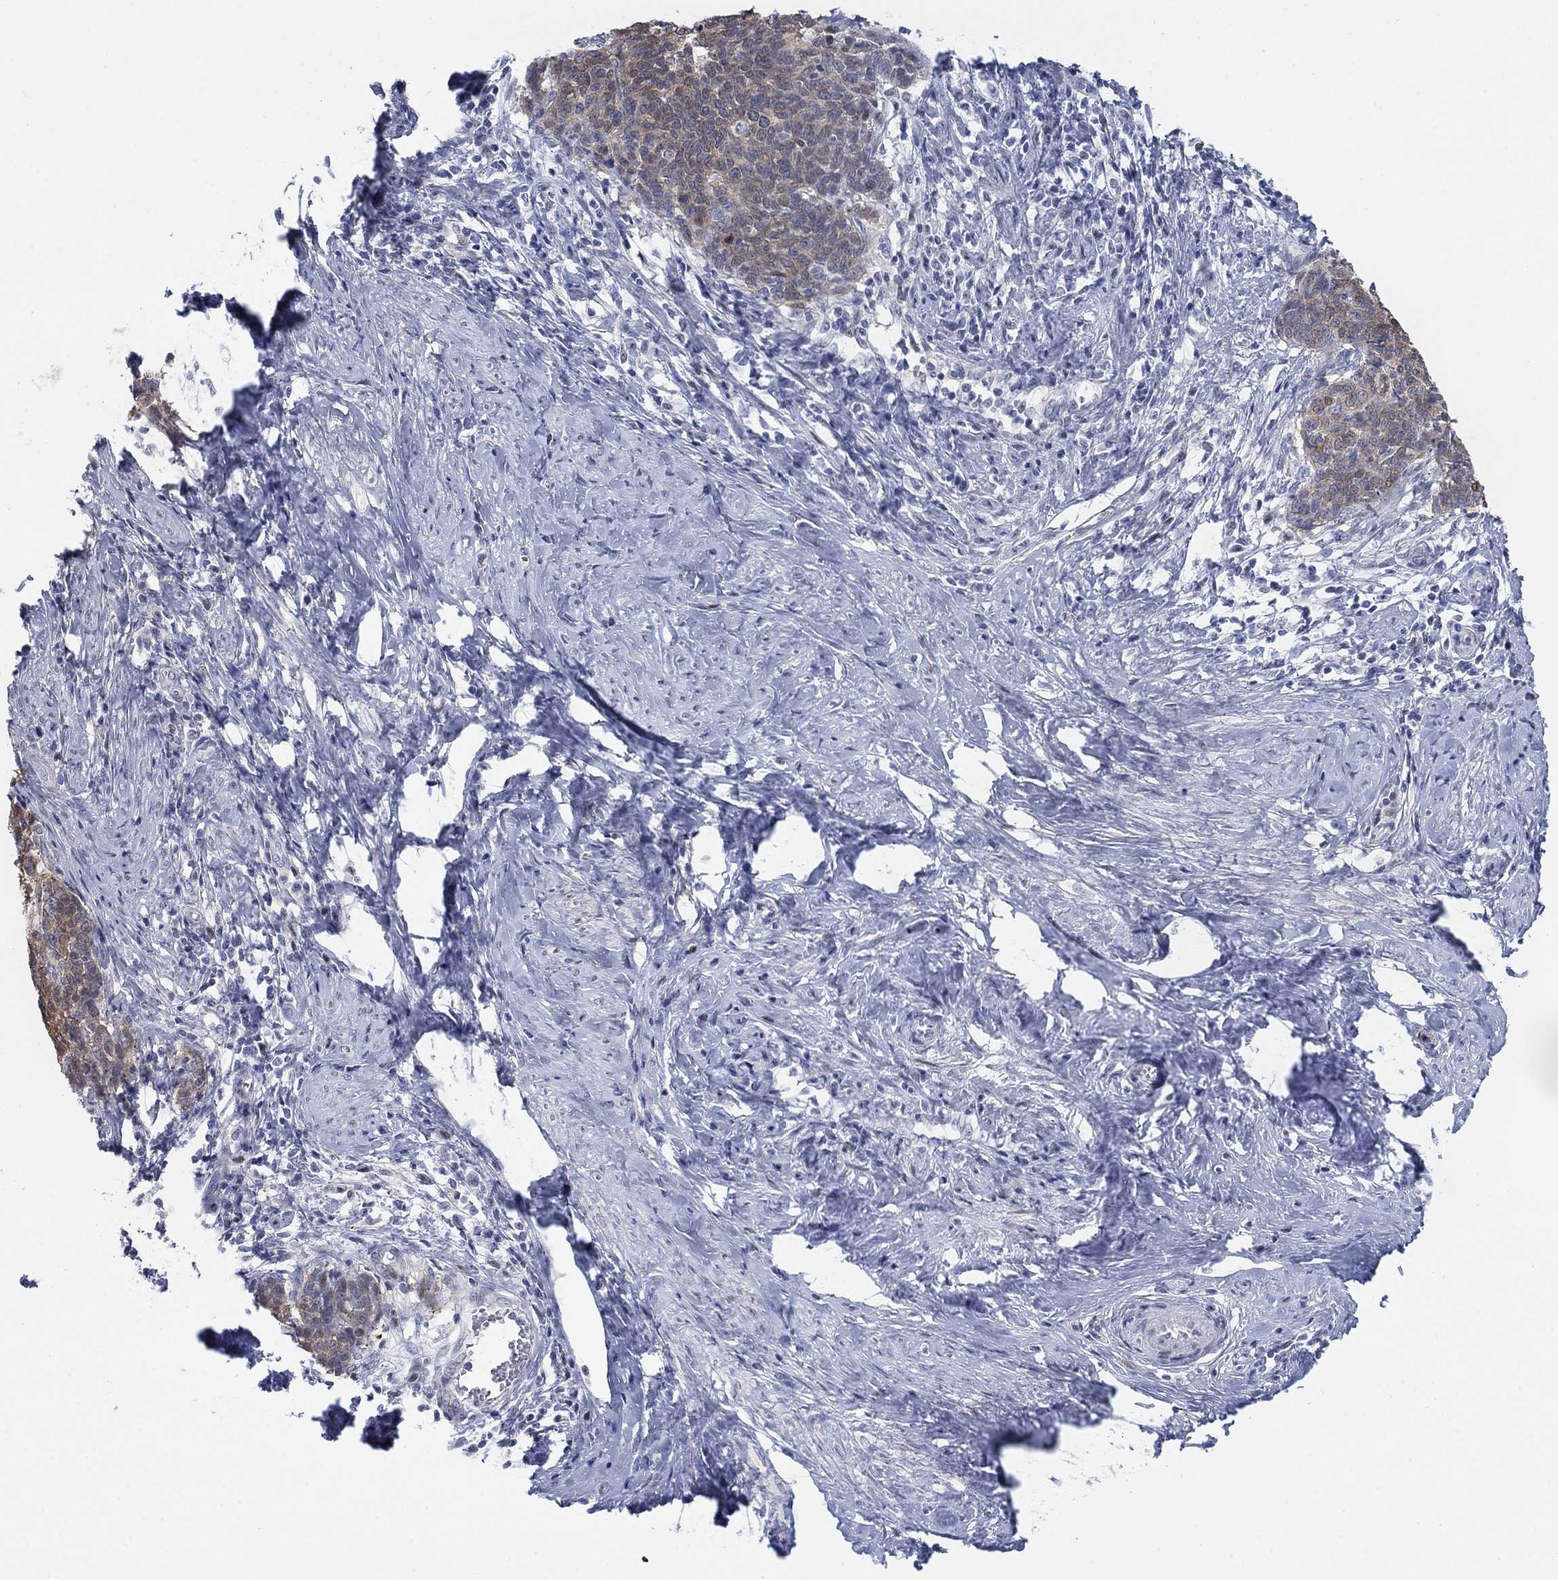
{"staining": {"intensity": "weak", "quantity": ">75%", "location": "cytoplasmic/membranous"}, "tissue": "cervical cancer", "cell_type": "Tumor cells", "image_type": "cancer", "snomed": [{"axis": "morphology", "description": "Normal tissue, NOS"}, {"axis": "morphology", "description": "Squamous cell carcinoma, NOS"}, {"axis": "topography", "description": "Cervix"}], "caption": "Immunohistochemistry (IHC) image of human cervical cancer stained for a protein (brown), which exhibits low levels of weak cytoplasmic/membranous staining in about >75% of tumor cells.", "gene": "MYO3A", "patient": {"sex": "female", "age": 39}}